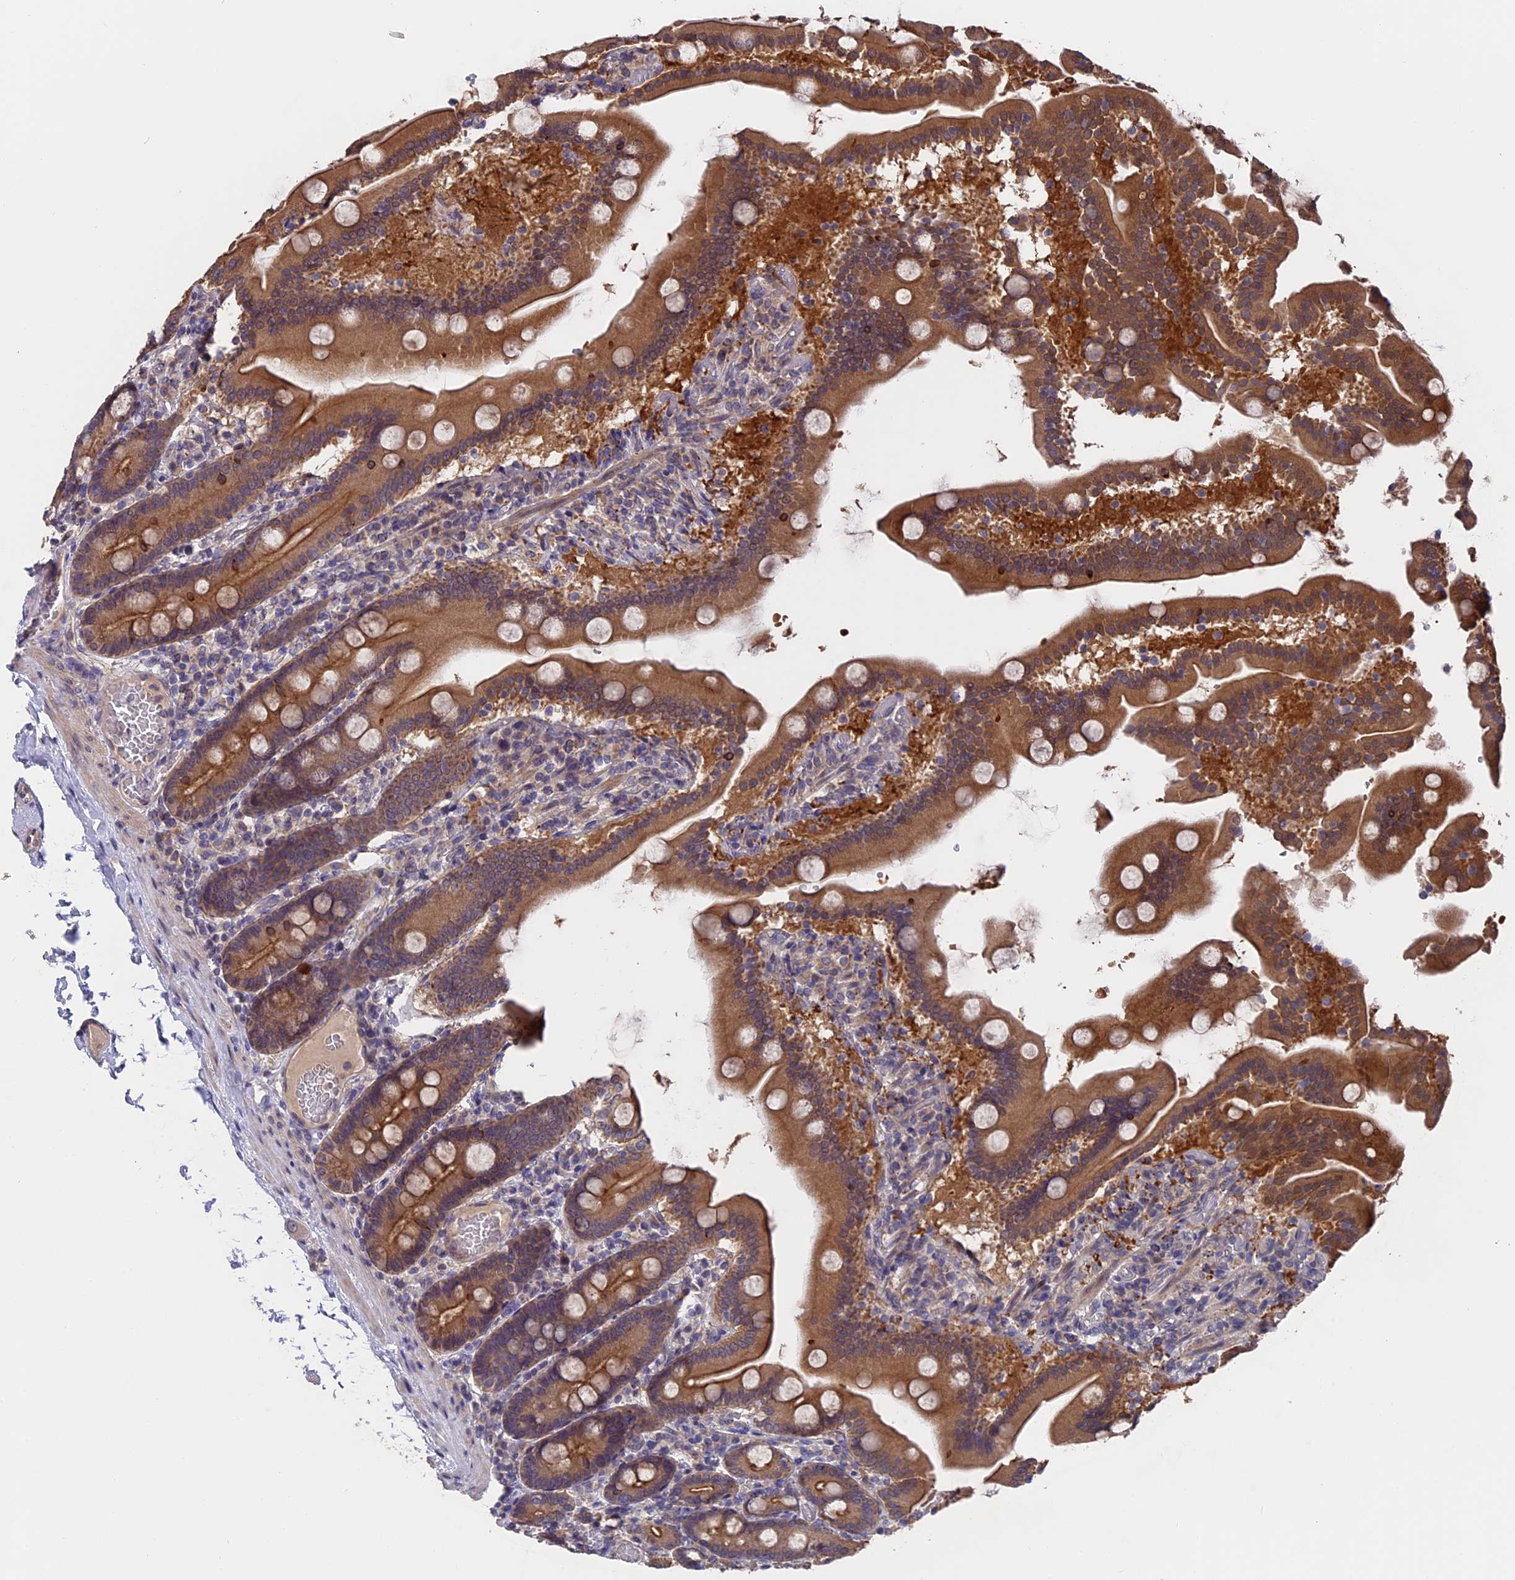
{"staining": {"intensity": "moderate", "quantity": ">75%", "location": "cytoplasmic/membranous"}, "tissue": "duodenum", "cell_type": "Glandular cells", "image_type": "normal", "snomed": [{"axis": "morphology", "description": "Normal tissue, NOS"}, {"axis": "topography", "description": "Duodenum"}], "caption": "The image displays immunohistochemical staining of normal duodenum. There is moderate cytoplasmic/membranous expression is identified in approximately >75% of glandular cells.", "gene": "ZCCHC2", "patient": {"sex": "male", "age": 55}}